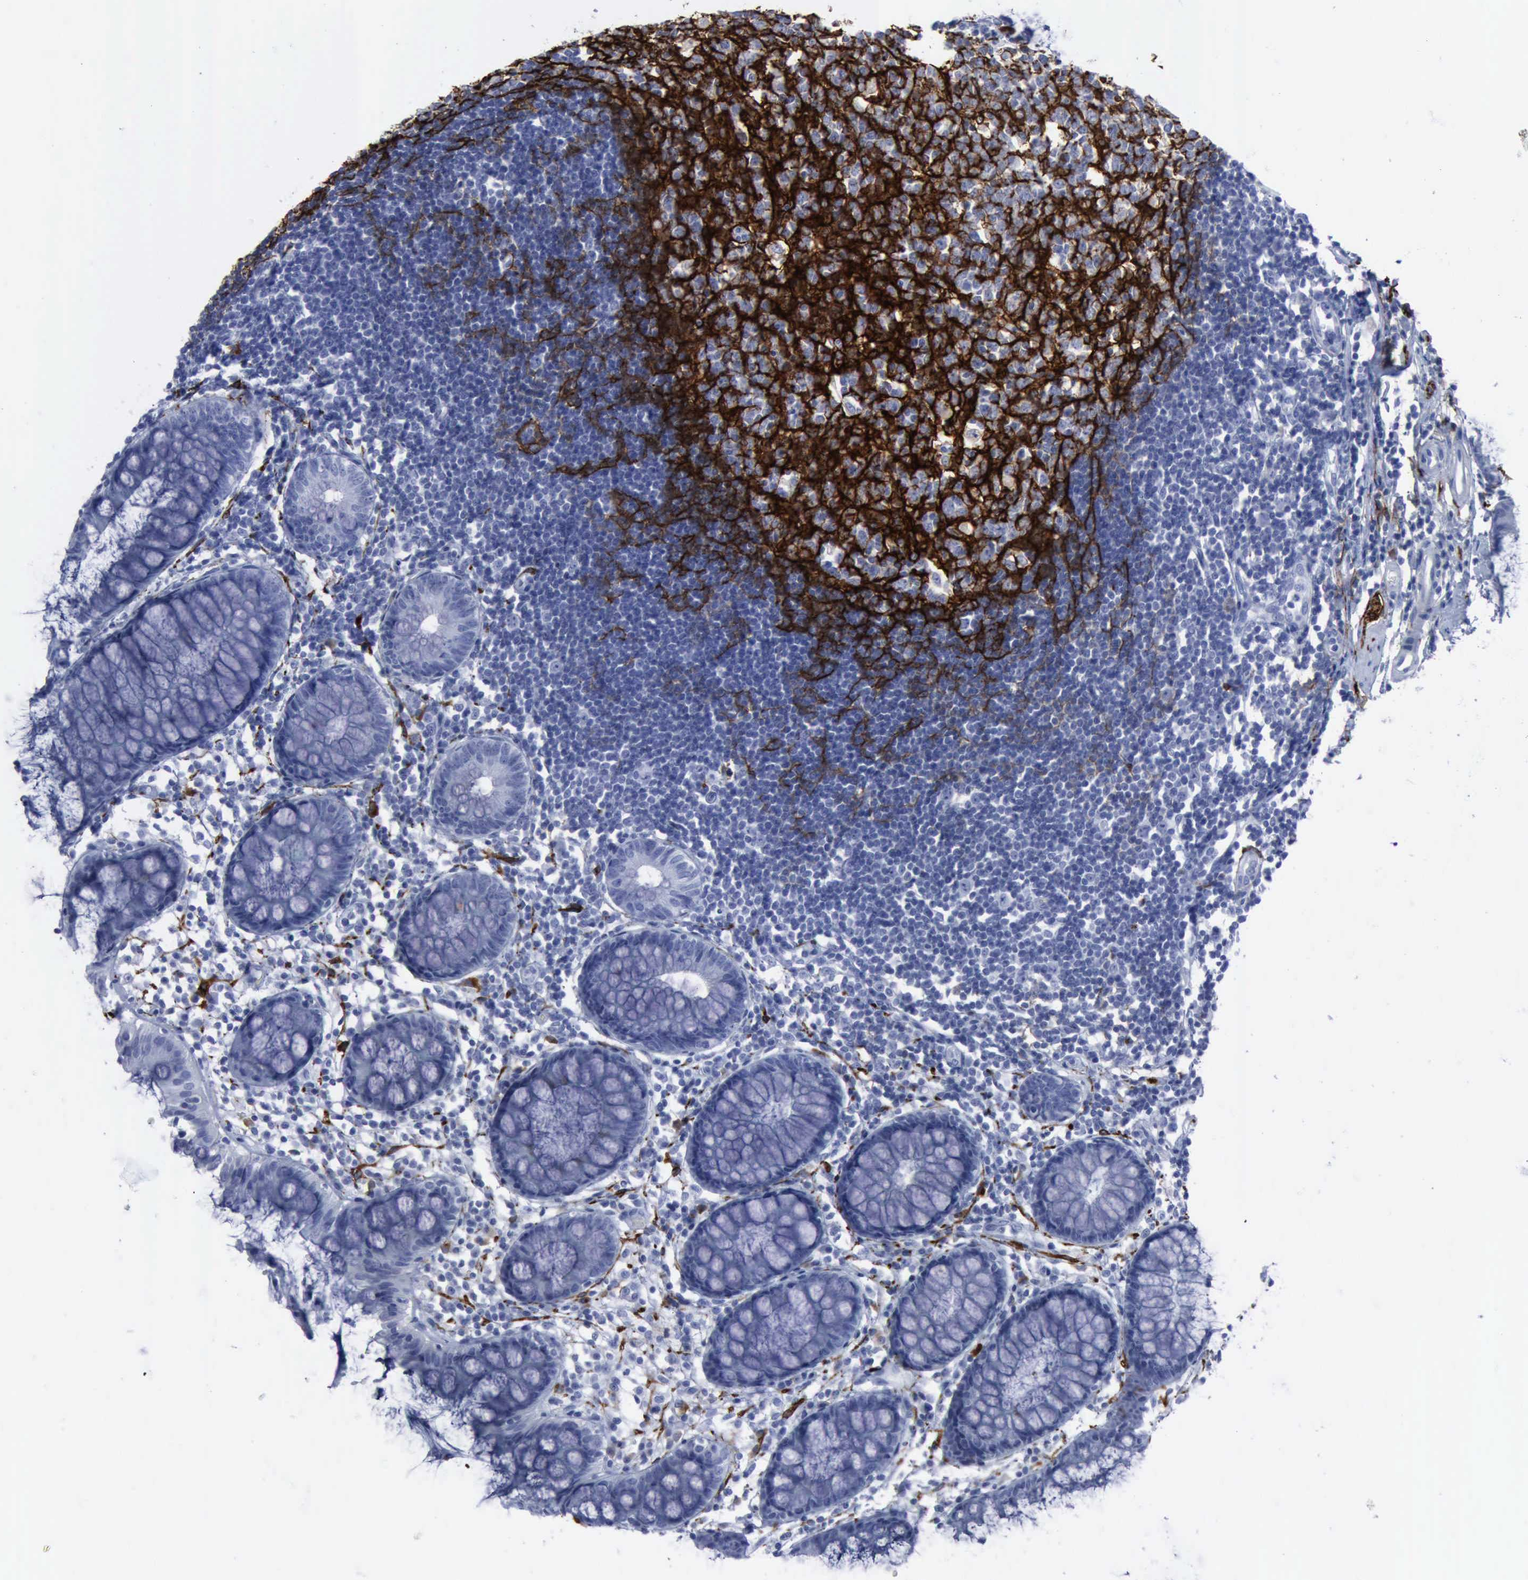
{"staining": {"intensity": "negative", "quantity": "none", "location": "none"}, "tissue": "rectum", "cell_type": "Glandular cells", "image_type": "normal", "snomed": [{"axis": "morphology", "description": "Normal tissue, NOS"}, {"axis": "topography", "description": "Rectum"}], "caption": "IHC of unremarkable rectum reveals no positivity in glandular cells. (DAB IHC with hematoxylin counter stain).", "gene": "NGFR", "patient": {"sex": "female", "age": 66}}